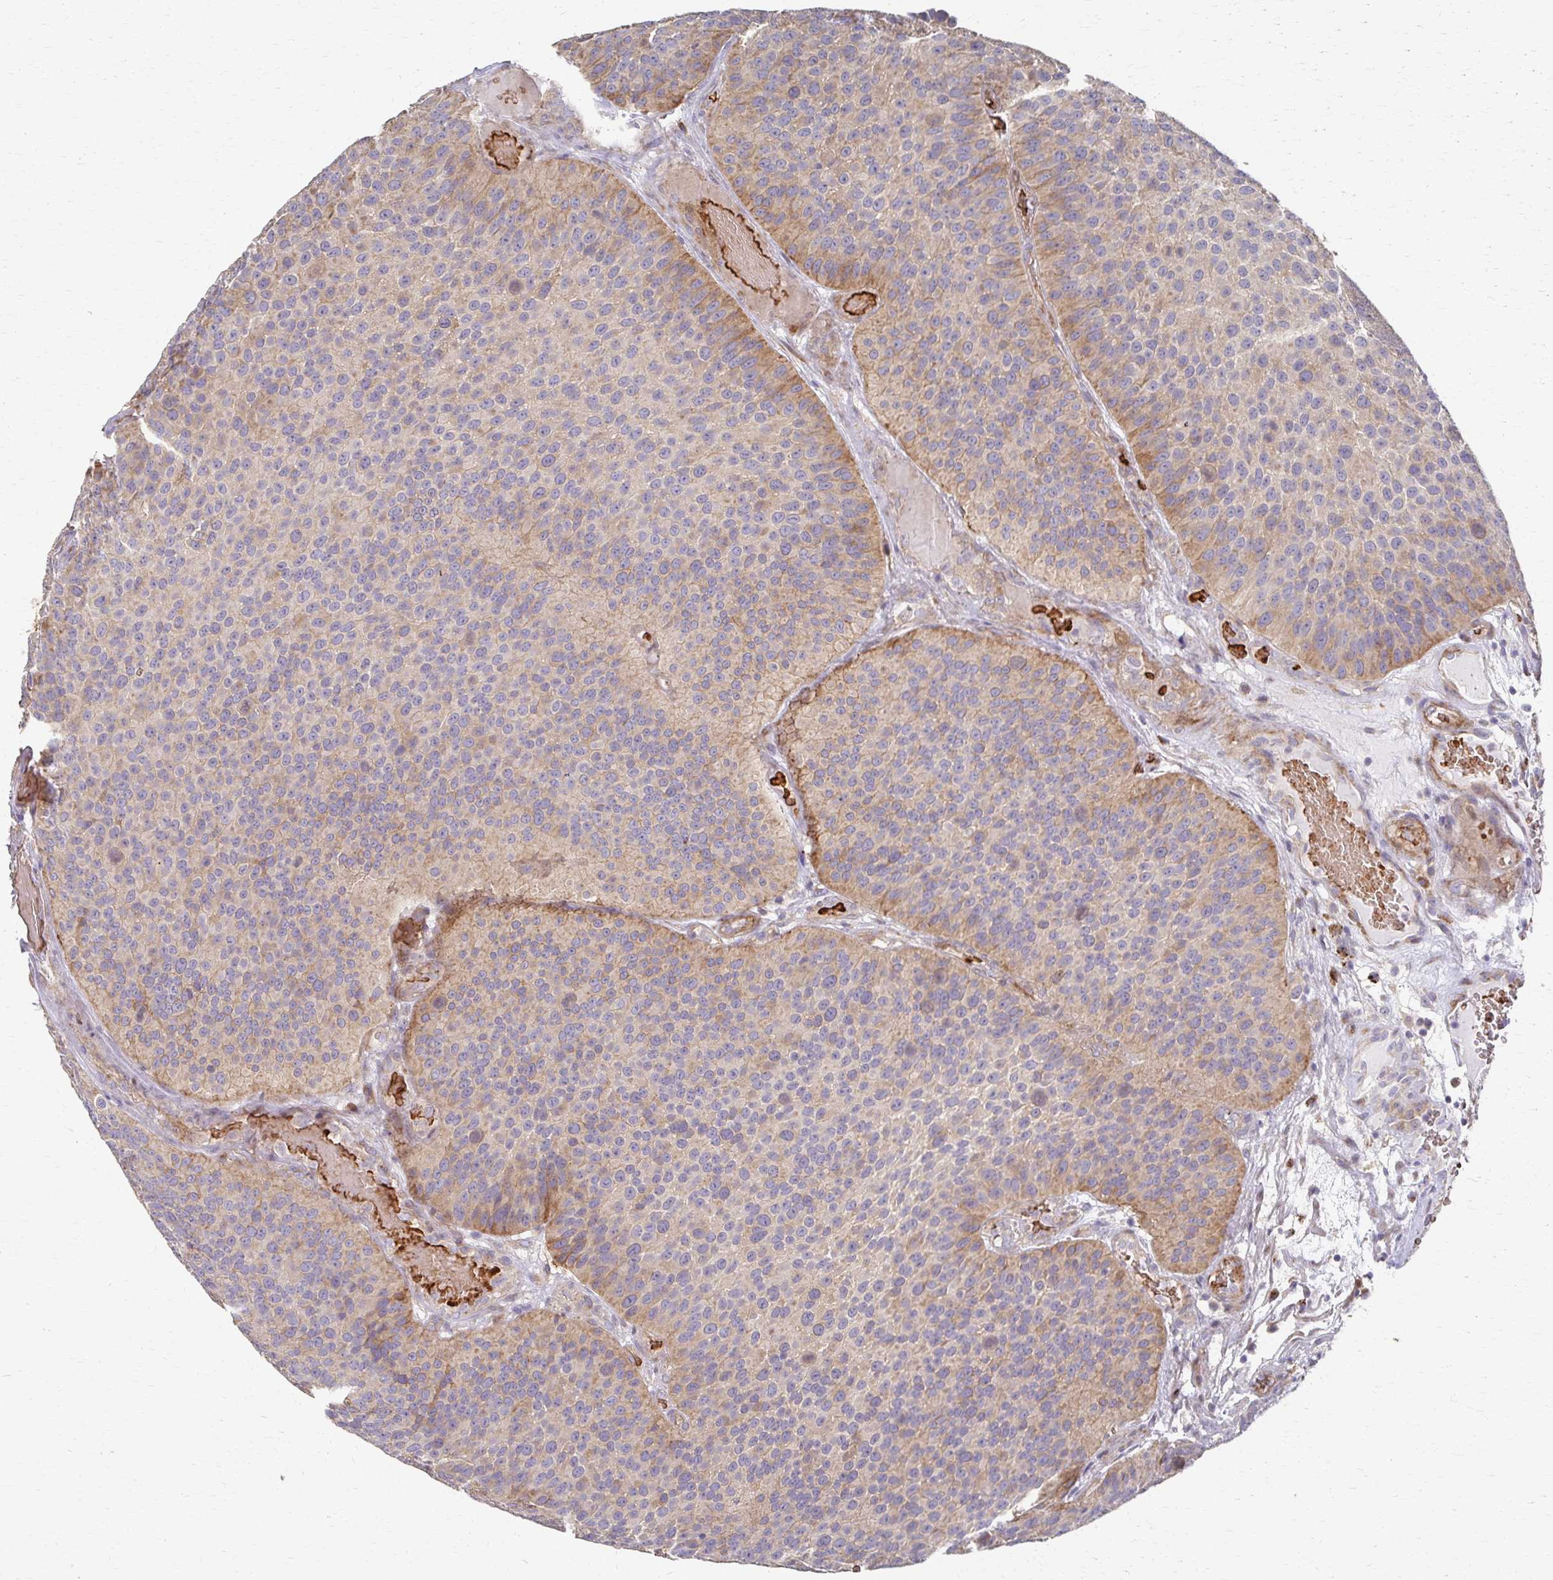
{"staining": {"intensity": "weak", "quantity": "25%-75%", "location": "cytoplasmic/membranous"}, "tissue": "urothelial cancer", "cell_type": "Tumor cells", "image_type": "cancer", "snomed": [{"axis": "morphology", "description": "Urothelial carcinoma, Low grade"}, {"axis": "topography", "description": "Urinary bladder"}], "caption": "Protein analysis of low-grade urothelial carcinoma tissue shows weak cytoplasmic/membranous positivity in approximately 25%-75% of tumor cells. The protein of interest is shown in brown color, while the nuclei are stained blue.", "gene": "SKA2", "patient": {"sex": "male", "age": 76}}